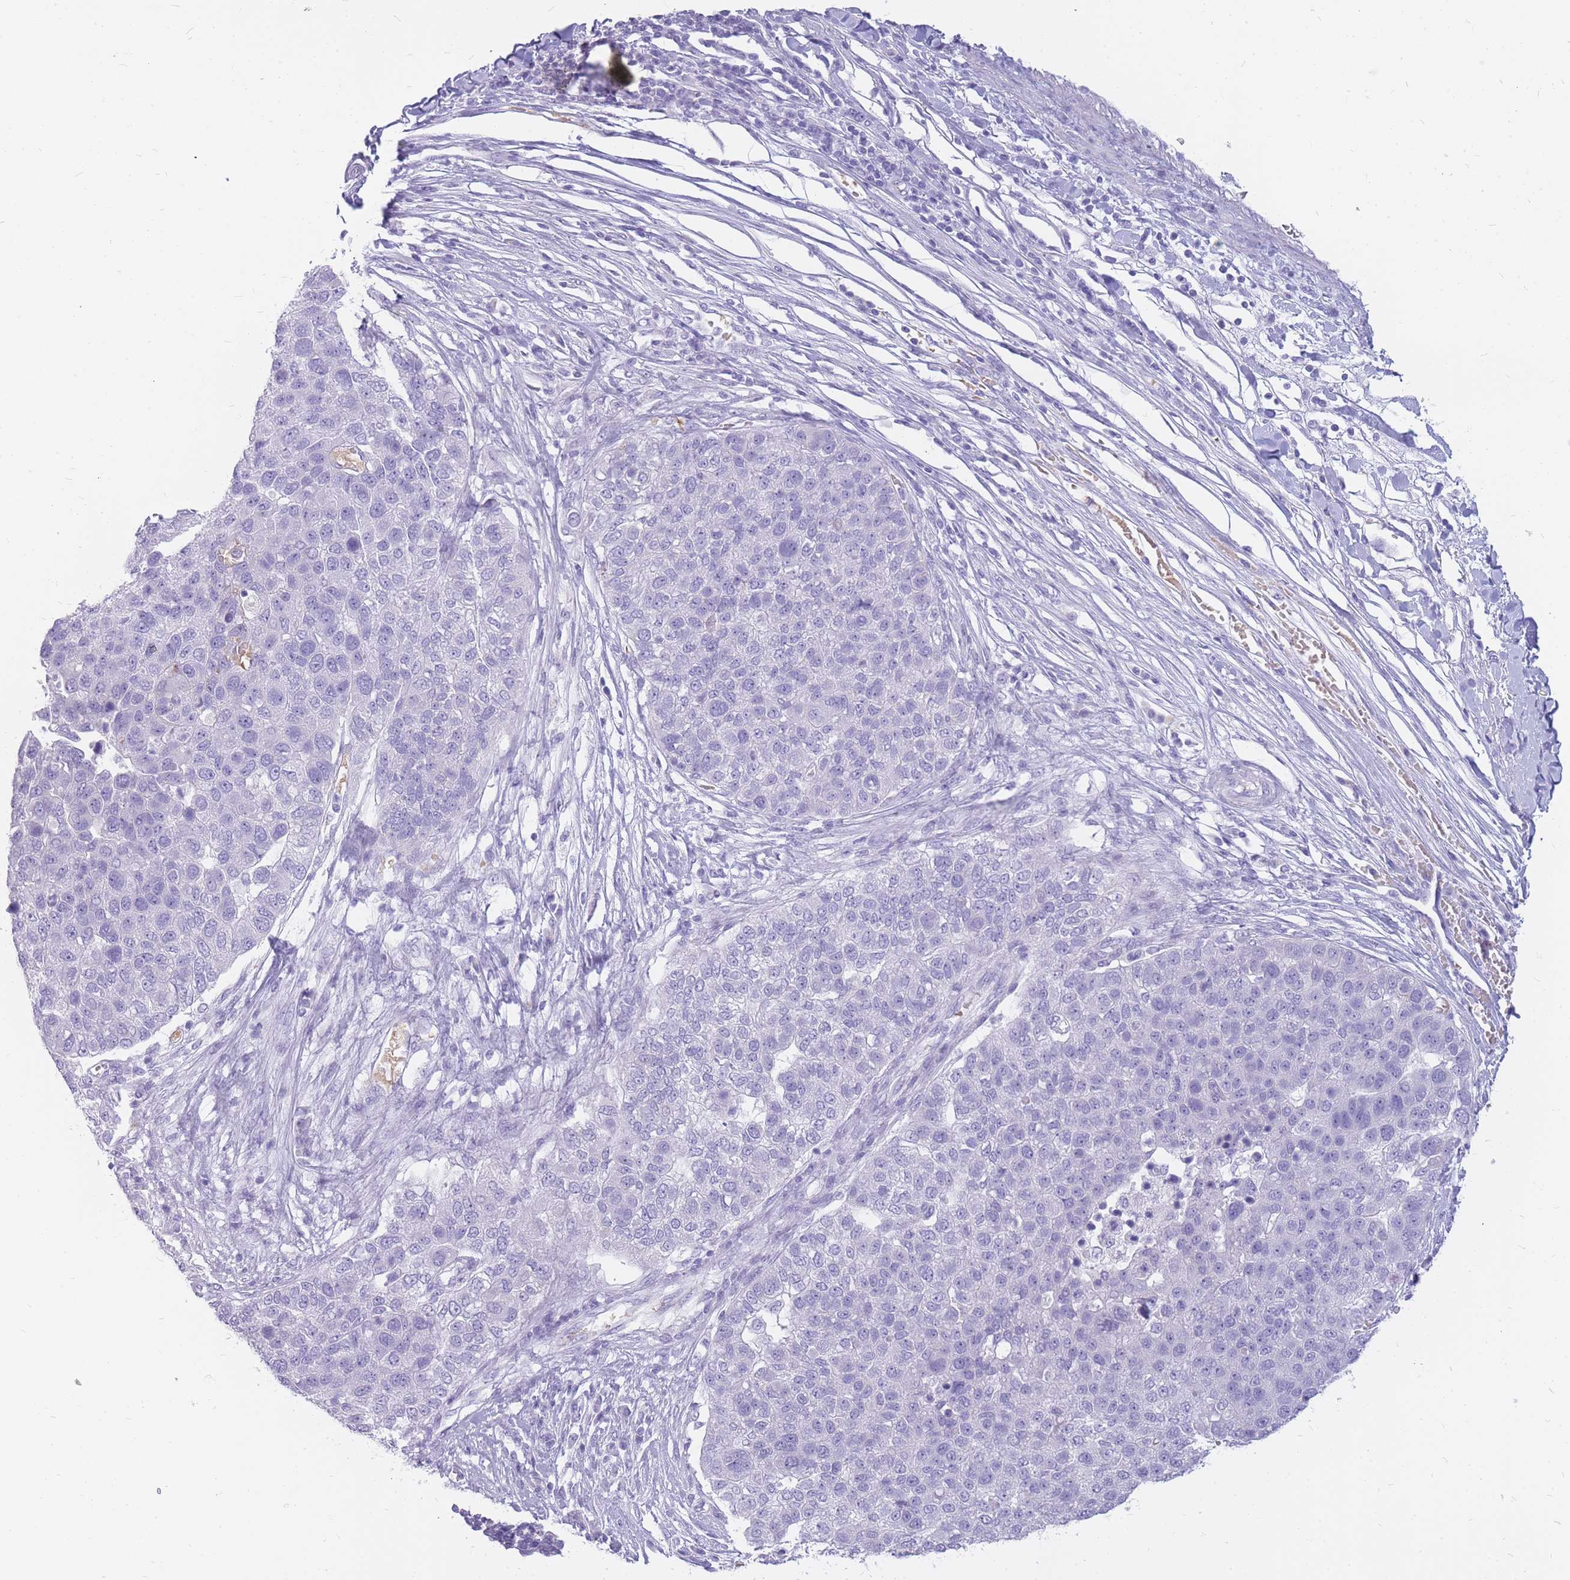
{"staining": {"intensity": "negative", "quantity": "none", "location": "none"}, "tissue": "pancreatic cancer", "cell_type": "Tumor cells", "image_type": "cancer", "snomed": [{"axis": "morphology", "description": "Adenocarcinoma, NOS"}, {"axis": "topography", "description": "Pancreas"}], "caption": "Immunohistochemical staining of pancreatic adenocarcinoma displays no significant positivity in tumor cells.", "gene": "INS", "patient": {"sex": "female", "age": 61}}